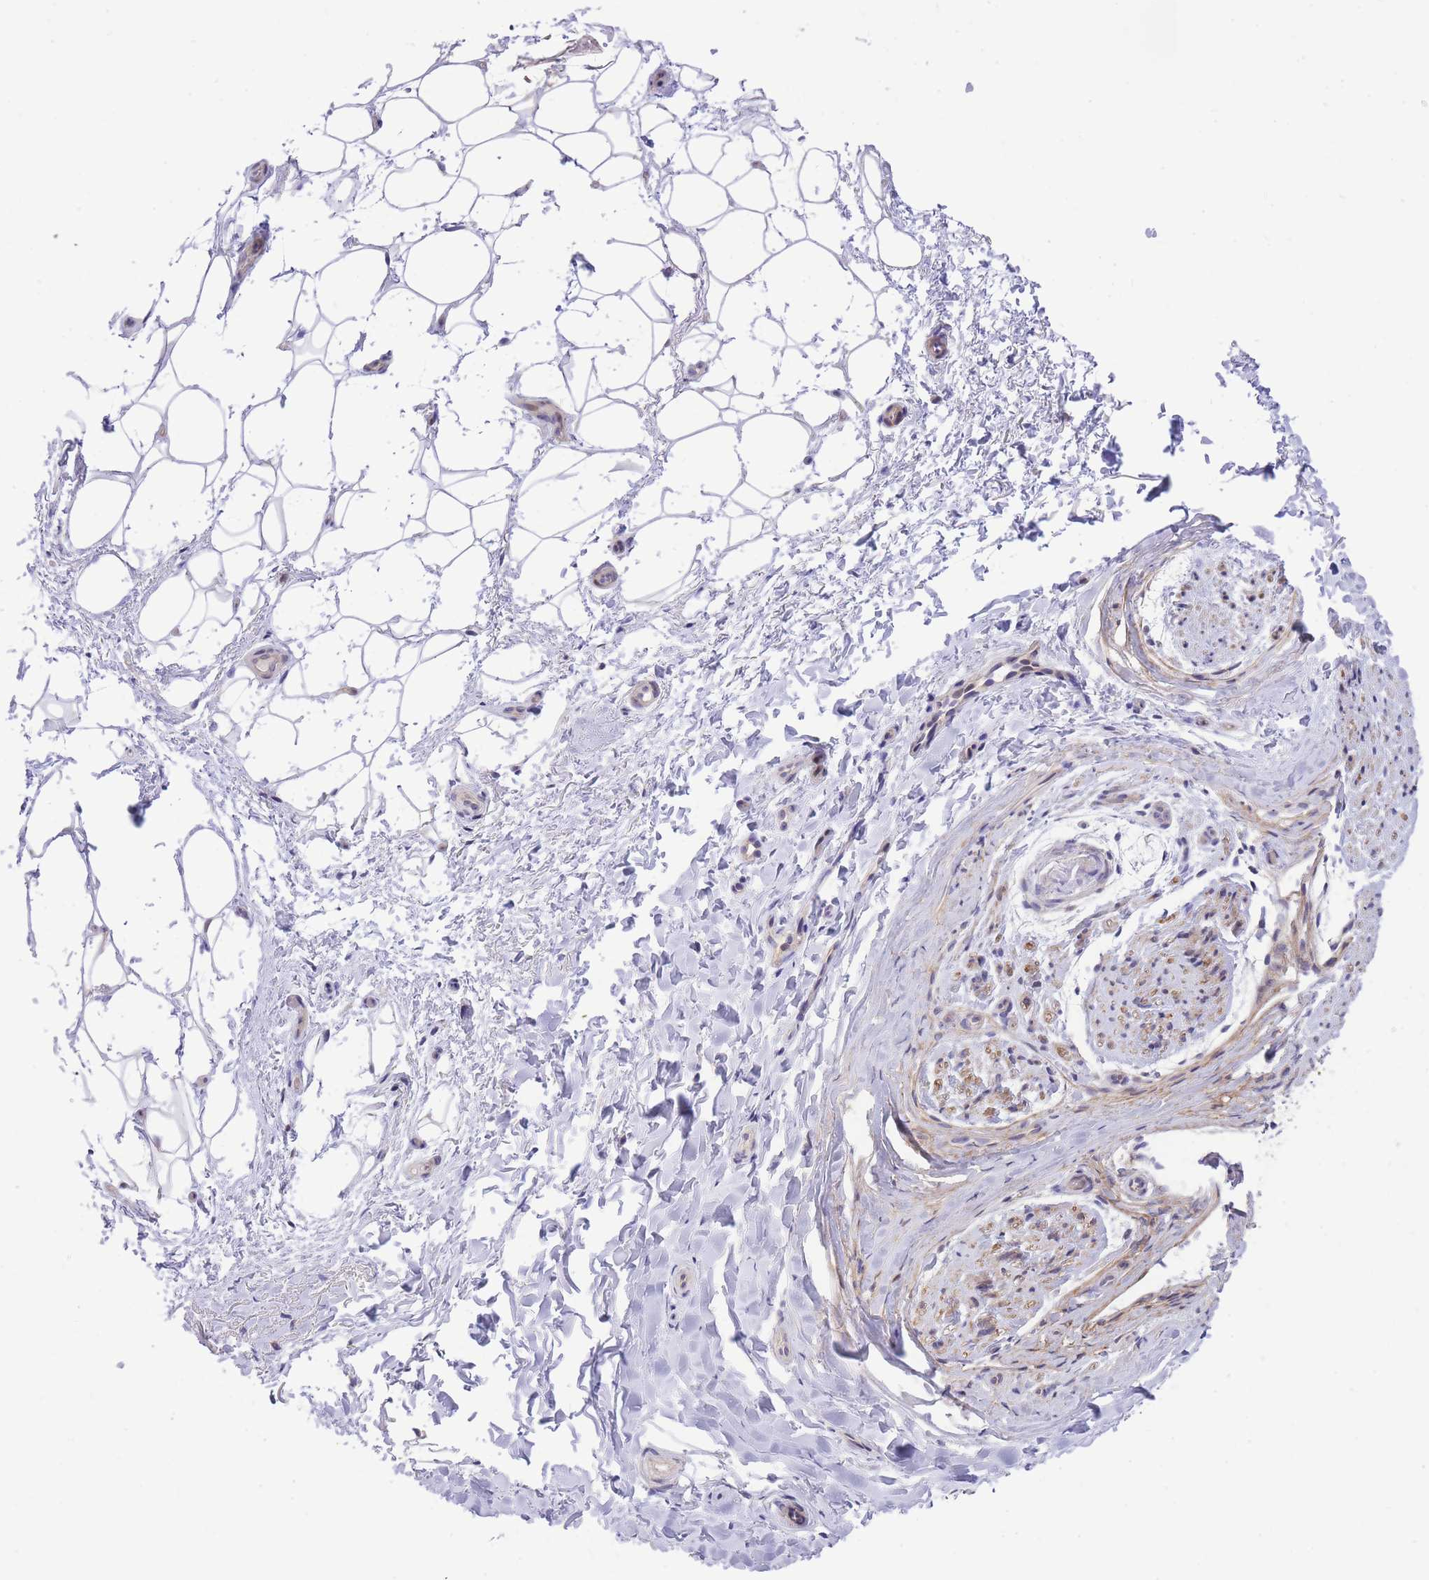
{"staining": {"intensity": "negative", "quantity": "none", "location": "none"}, "tissue": "adipose tissue", "cell_type": "Adipocytes", "image_type": "normal", "snomed": [{"axis": "morphology", "description": "Normal tissue, NOS"}, {"axis": "topography", "description": "Peripheral nerve tissue"}], "caption": "IHC micrograph of benign adipose tissue: adipose tissue stained with DAB displays no significant protein positivity in adipocytes. Nuclei are stained in blue.", "gene": "MINDY2", "patient": {"sex": "female", "age": 61}}